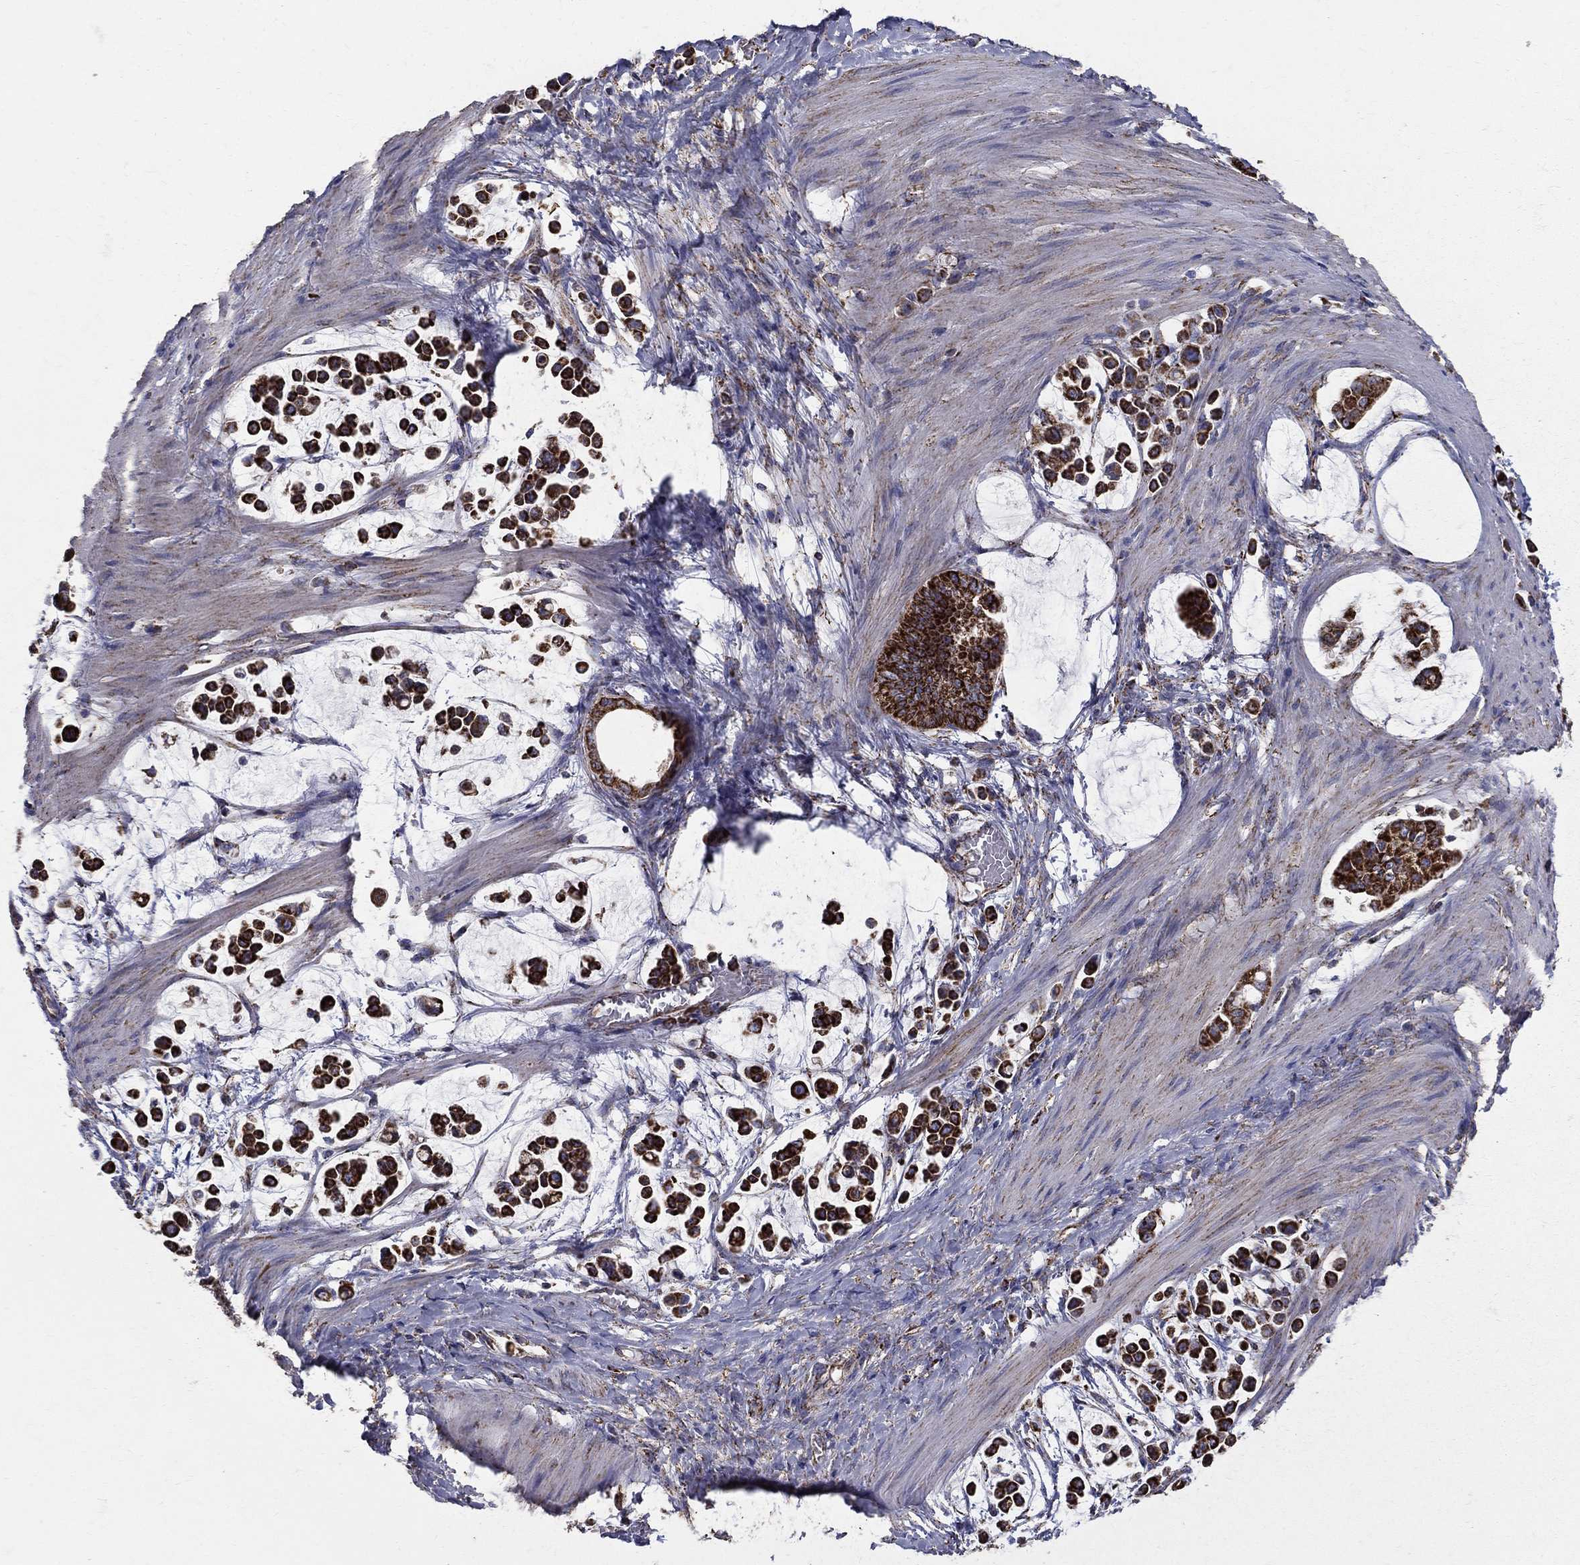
{"staining": {"intensity": "strong", "quantity": ">75%", "location": "cytoplasmic/membranous"}, "tissue": "stomach cancer", "cell_type": "Tumor cells", "image_type": "cancer", "snomed": [{"axis": "morphology", "description": "Adenocarcinoma, NOS"}, {"axis": "topography", "description": "Stomach"}], "caption": "About >75% of tumor cells in stomach cancer reveal strong cytoplasmic/membranous protein expression as visualized by brown immunohistochemical staining.", "gene": "GCSH", "patient": {"sex": "male", "age": 82}}